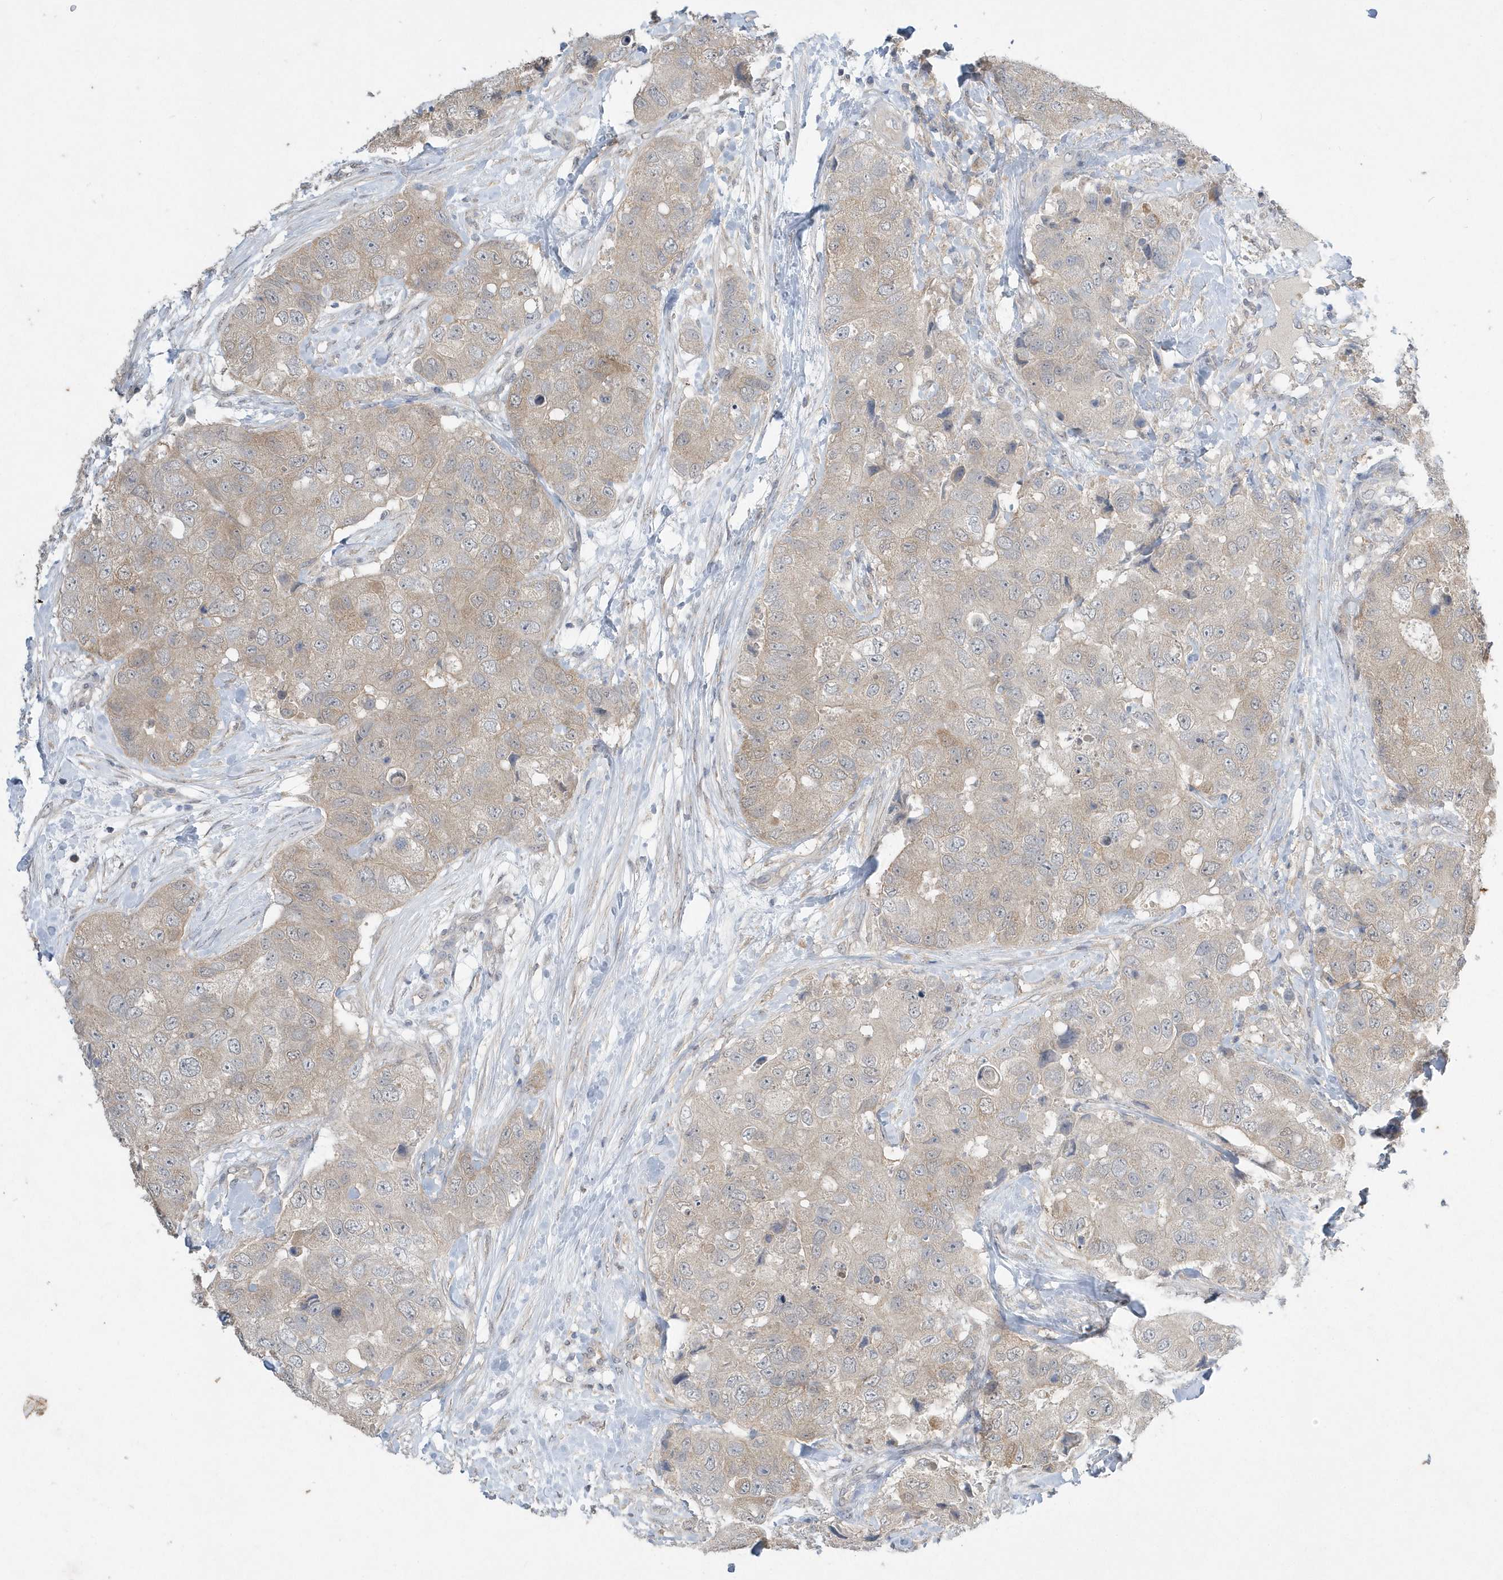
{"staining": {"intensity": "weak", "quantity": "25%-75%", "location": "cytoplasmic/membranous"}, "tissue": "breast cancer", "cell_type": "Tumor cells", "image_type": "cancer", "snomed": [{"axis": "morphology", "description": "Duct carcinoma"}, {"axis": "topography", "description": "Breast"}], "caption": "Breast cancer (intraductal carcinoma) tissue shows weak cytoplasmic/membranous staining in about 25%-75% of tumor cells", "gene": "AKR7A2", "patient": {"sex": "female", "age": 62}}